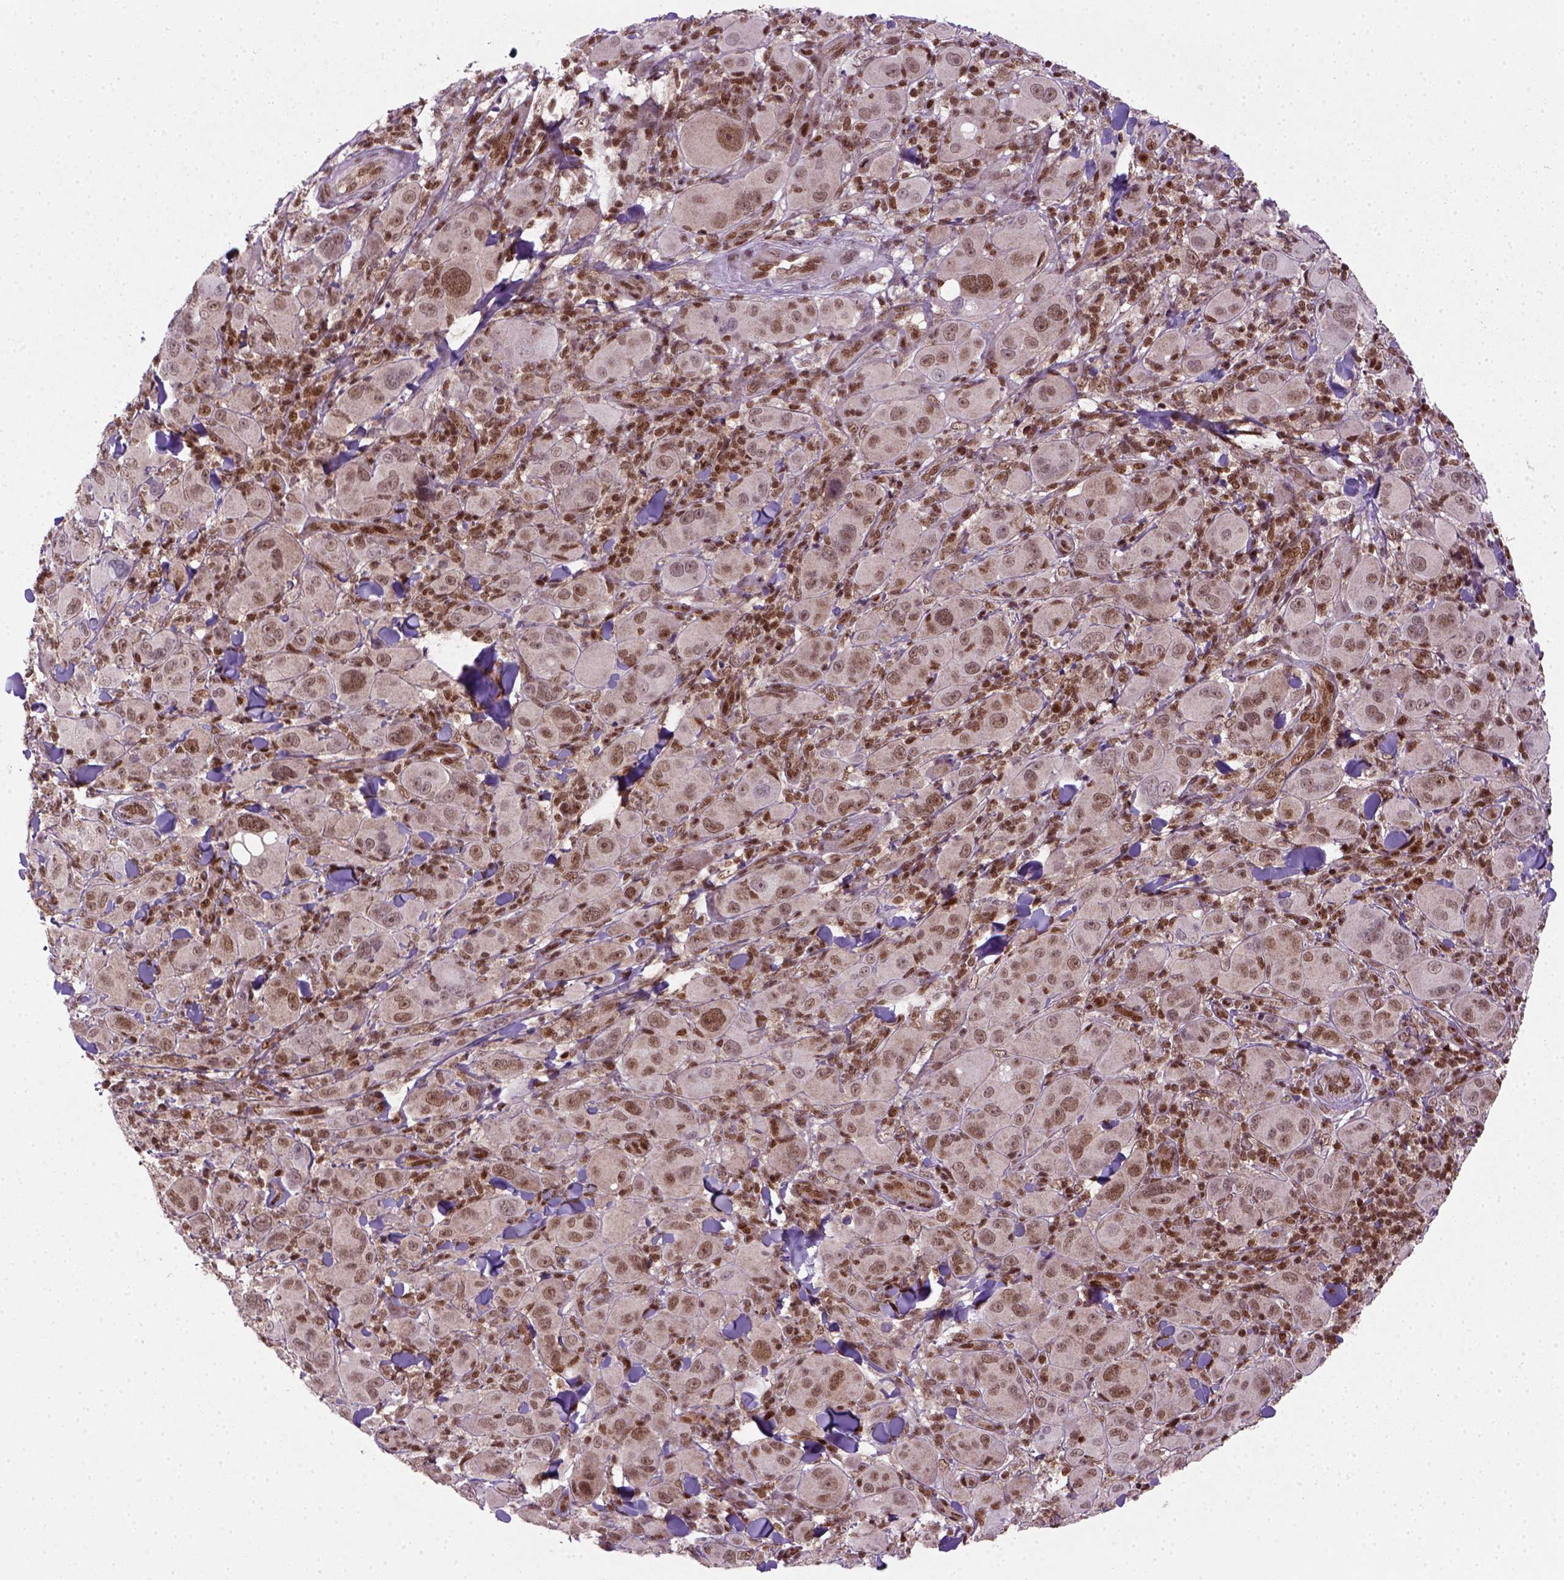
{"staining": {"intensity": "moderate", "quantity": ">75%", "location": "nuclear"}, "tissue": "melanoma", "cell_type": "Tumor cells", "image_type": "cancer", "snomed": [{"axis": "morphology", "description": "Malignant melanoma, NOS"}, {"axis": "topography", "description": "Skin"}], "caption": "About >75% of tumor cells in human melanoma display moderate nuclear protein positivity as visualized by brown immunohistochemical staining.", "gene": "MGMT", "patient": {"sex": "female", "age": 87}}